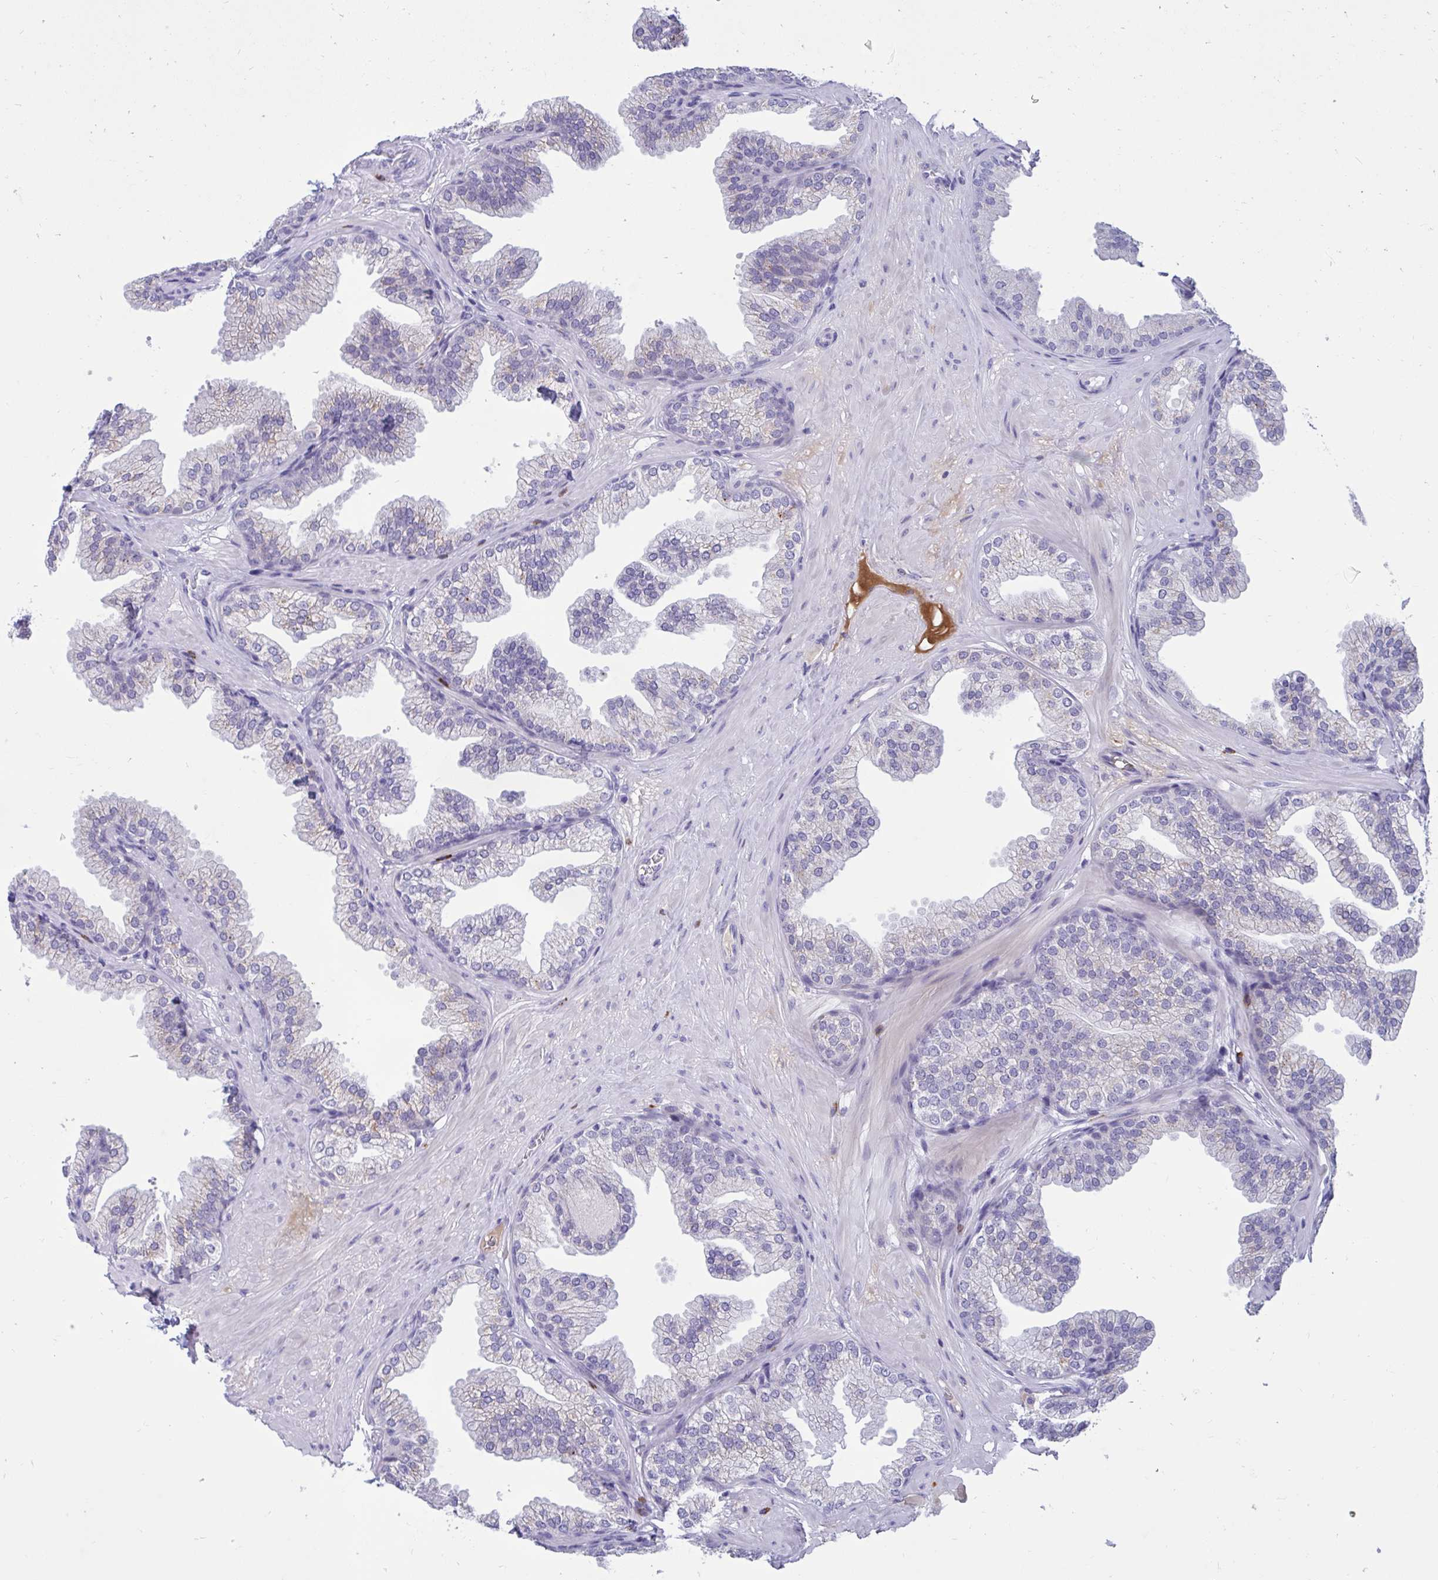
{"staining": {"intensity": "moderate", "quantity": "<25%", "location": "cytoplasmic/membranous"}, "tissue": "prostate", "cell_type": "Glandular cells", "image_type": "normal", "snomed": [{"axis": "morphology", "description": "Normal tissue, NOS"}, {"axis": "topography", "description": "Prostate"}], "caption": "This is a micrograph of immunohistochemistry (IHC) staining of benign prostate, which shows moderate staining in the cytoplasmic/membranous of glandular cells.", "gene": "FAM219B", "patient": {"sex": "male", "age": 37}}